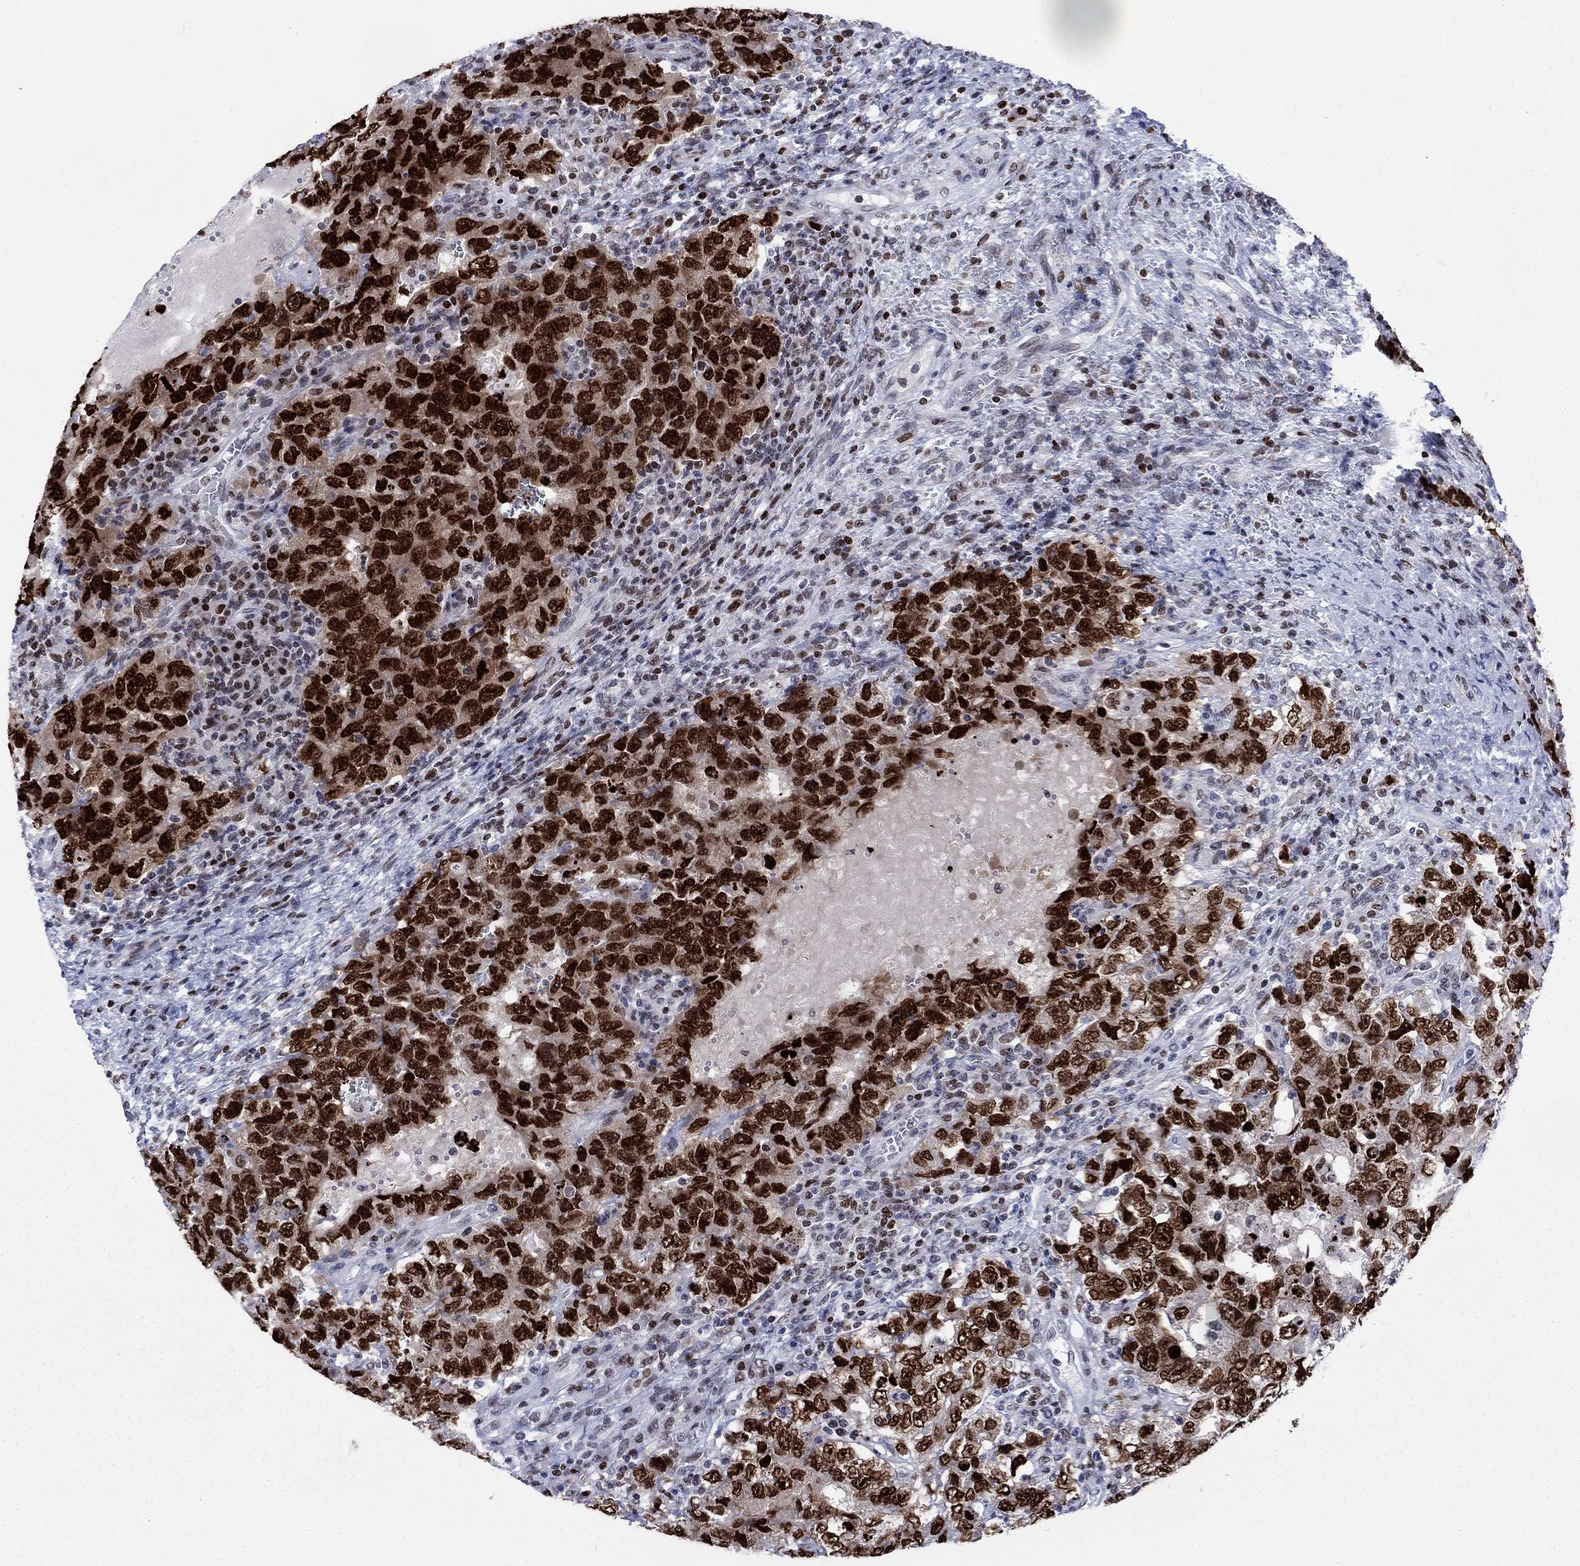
{"staining": {"intensity": "strong", "quantity": ">75%", "location": "nuclear"}, "tissue": "testis cancer", "cell_type": "Tumor cells", "image_type": "cancer", "snomed": [{"axis": "morphology", "description": "Carcinoma, Embryonal, NOS"}, {"axis": "topography", "description": "Testis"}], "caption": "Testis cancer stained with a brown dye exhibits strong nuclear positive staining in approximately >75% of tumor cells.", "gene": "HMGA1", "patient": {"sex": "male", "age": 26}}